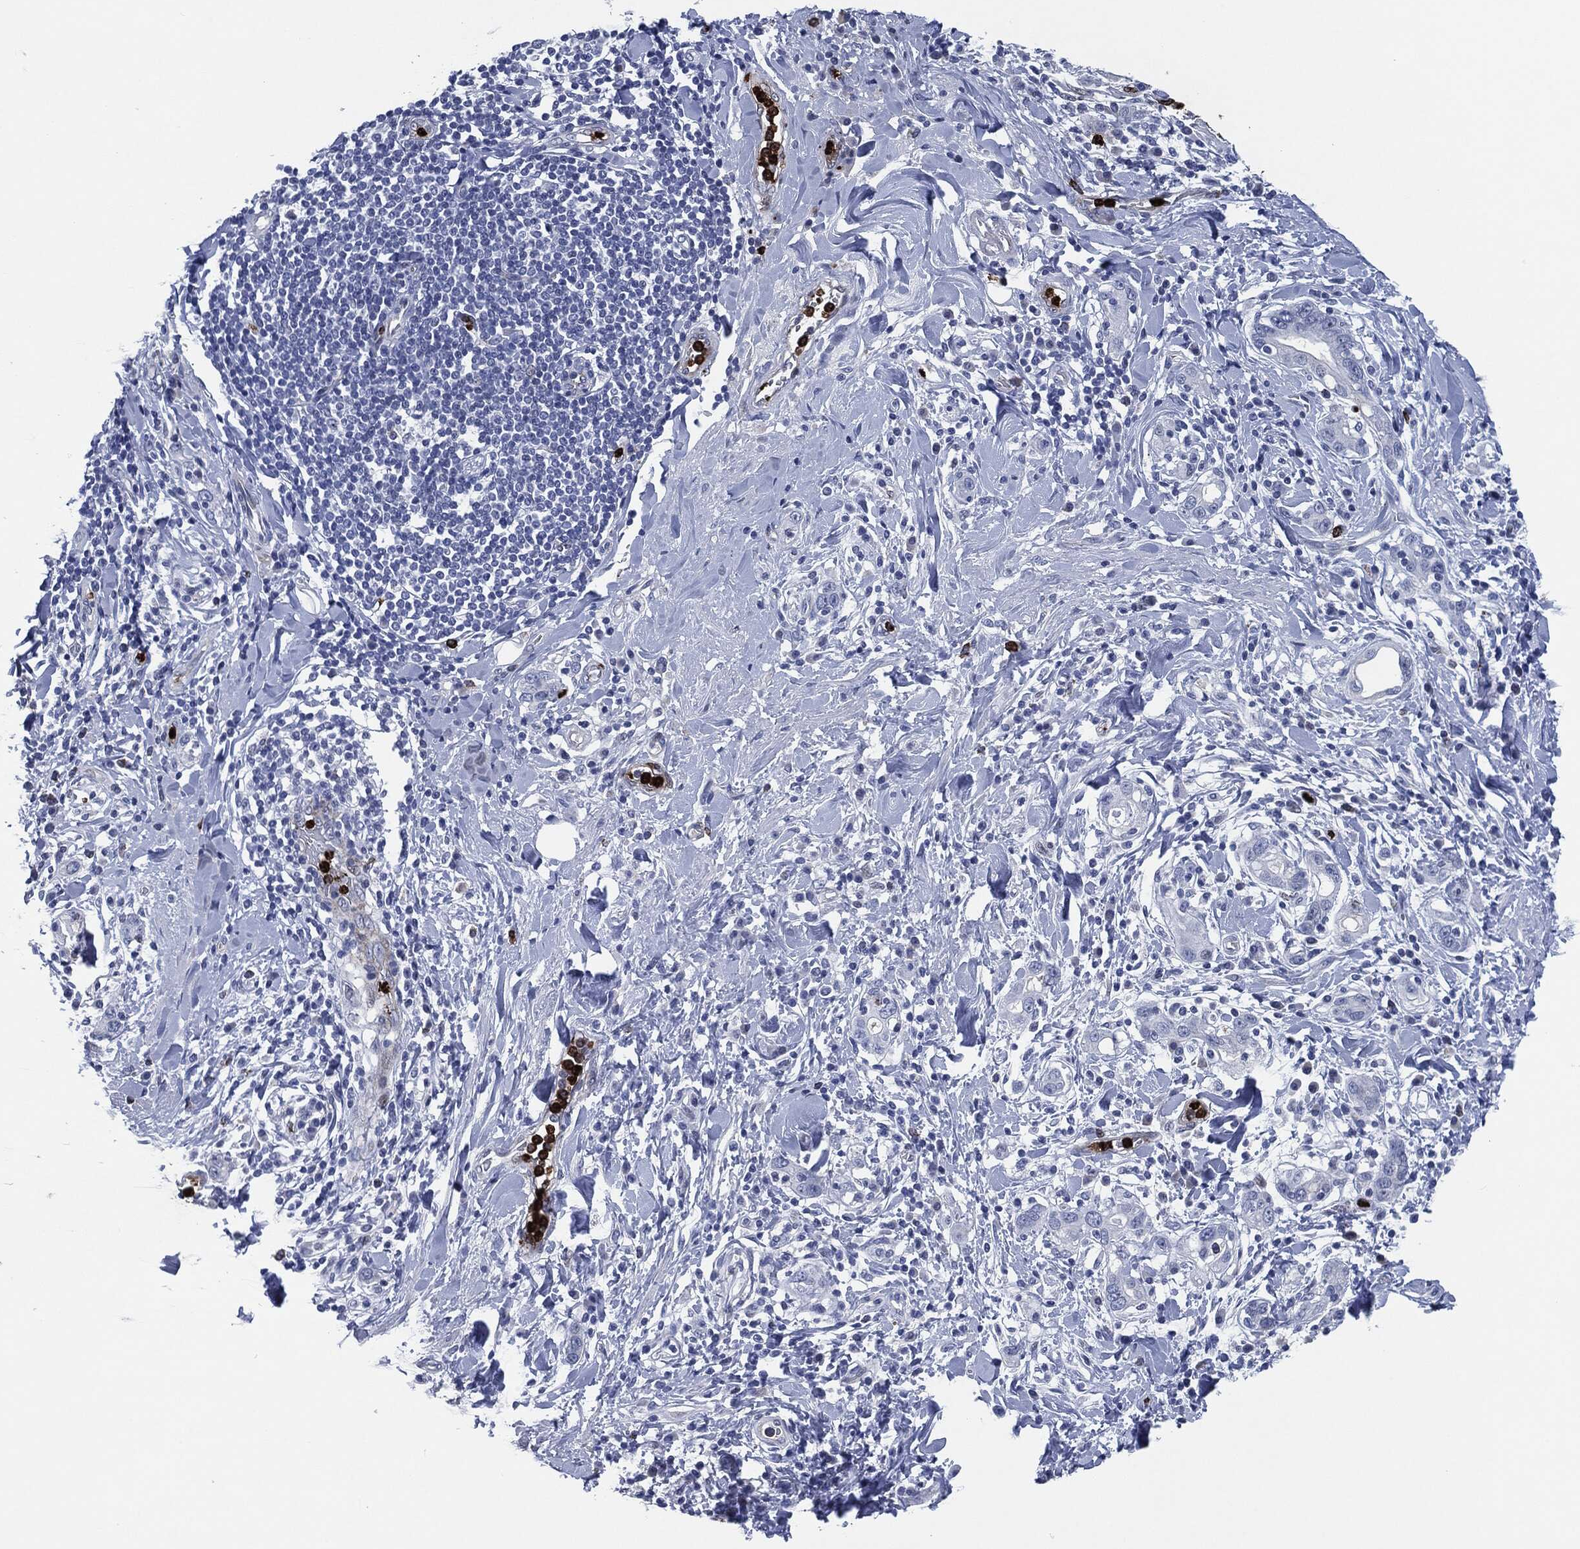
{"staining": {"intensity": "negative", "quantity": "none", "location": "none"}, "tissue": "stomach cancer", "cell_type": "Tumor cells", "image_type": "cancer", "snomed": [{"axis": "morphology", "description": "Adenocarcinoma, NOS"}, {"axis": "topography", "description": "Stomach"}], "caption": "IHC of human stomach adenocarcinoma shows no positivity in tumor cells.", "gene": "MPO", "patient": {"sex": "male", "age": 79}}